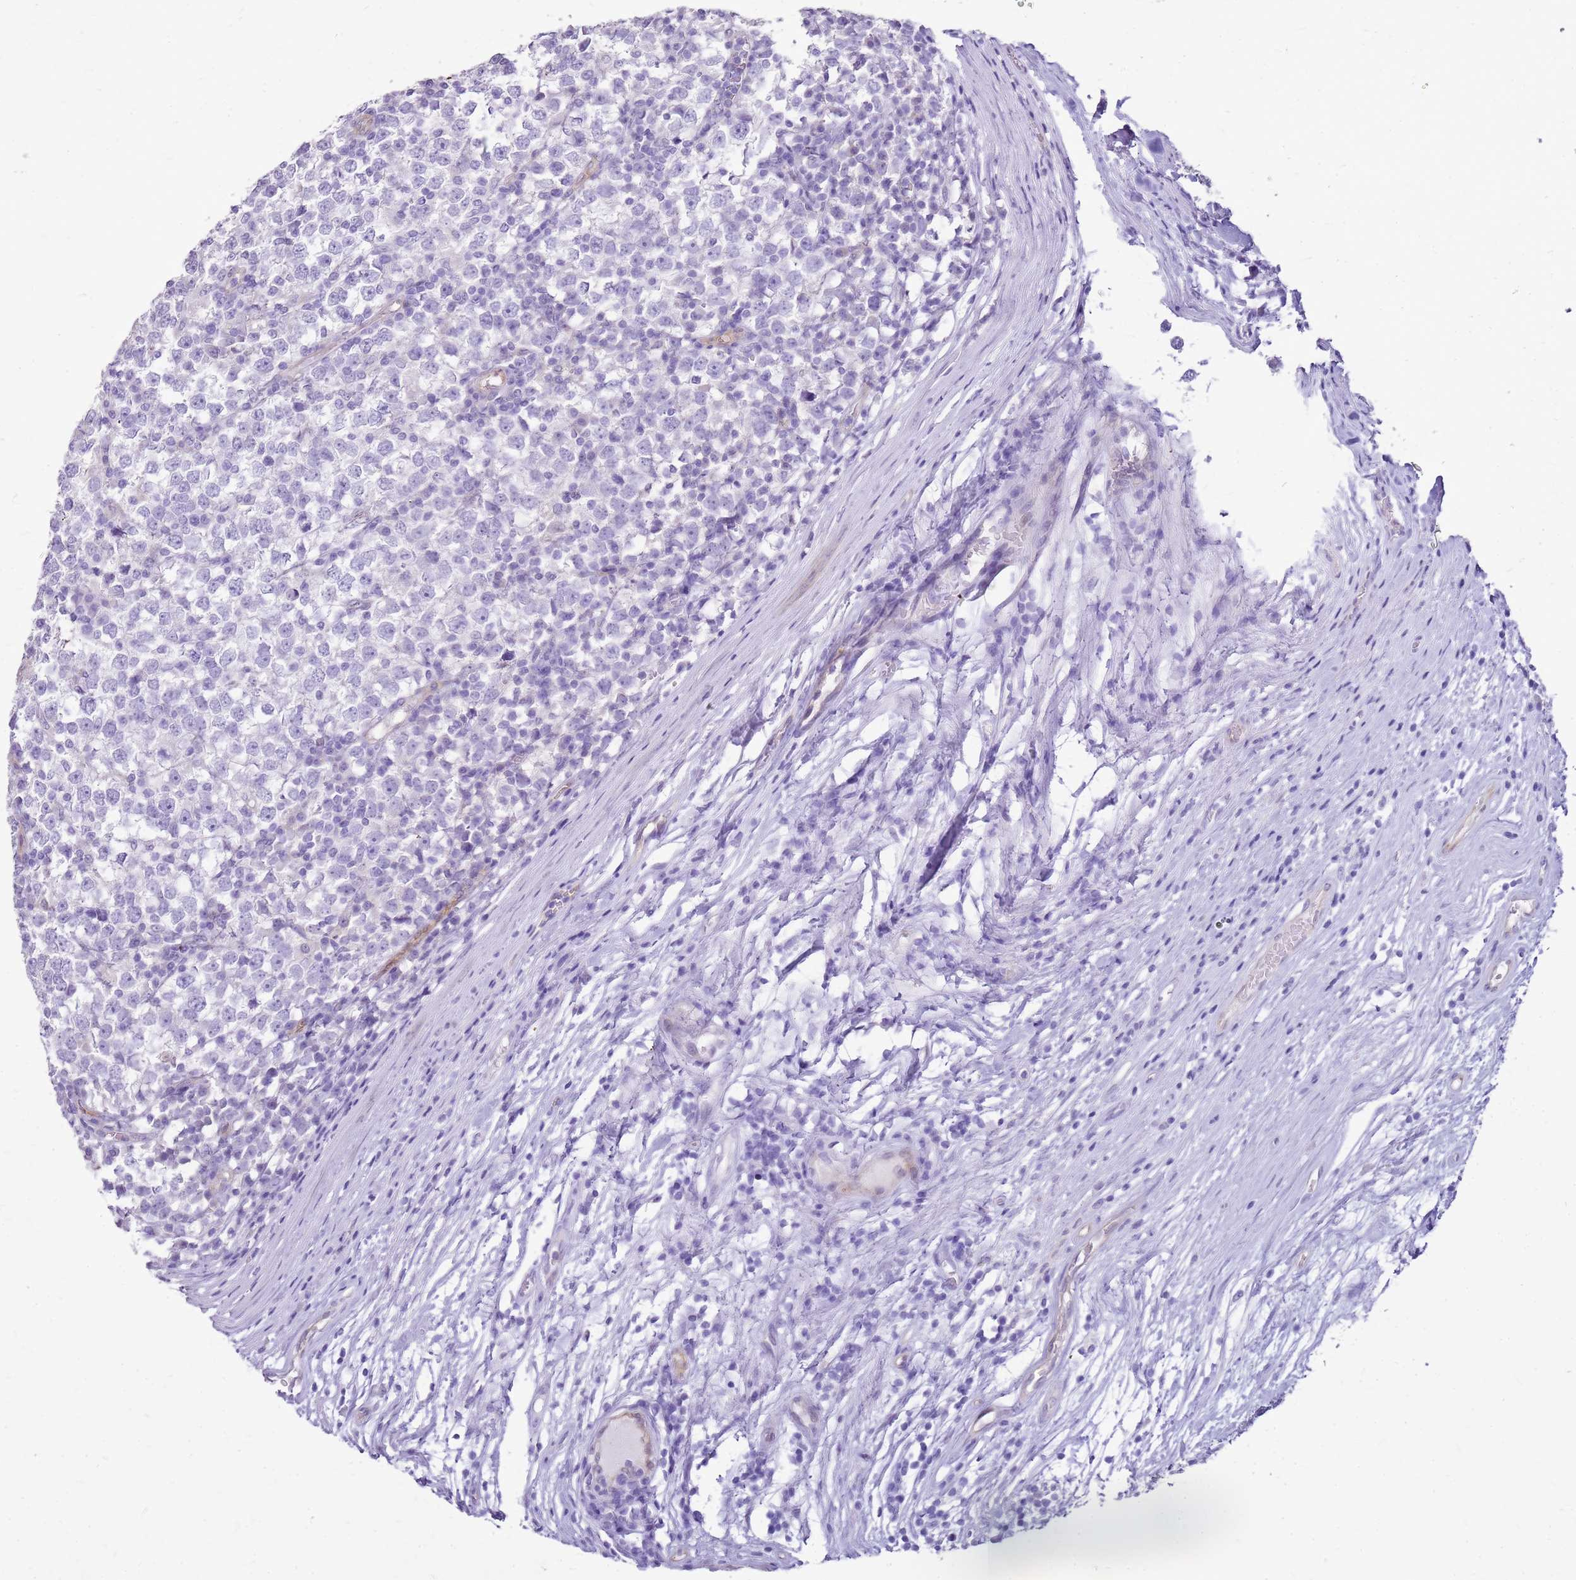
{"staining": {"intensity": "negative", "quantity": "none", "location": "none"}, "tissue": "testis cancer", "cell_type": "Tumor cells", "image_type": "cancer", "snomed": [{"axis": "morphology", "description": "Seminoma, NOS"}, {"axis": "topography", "description": "Testis"}], "caption": "This is an immunohistochemistry (IHC) micrograph of human testis cancer. There is no staining in tumor cells.", "gene": "SULT1E1", "patient": {"sex": "male", "age": 65}}